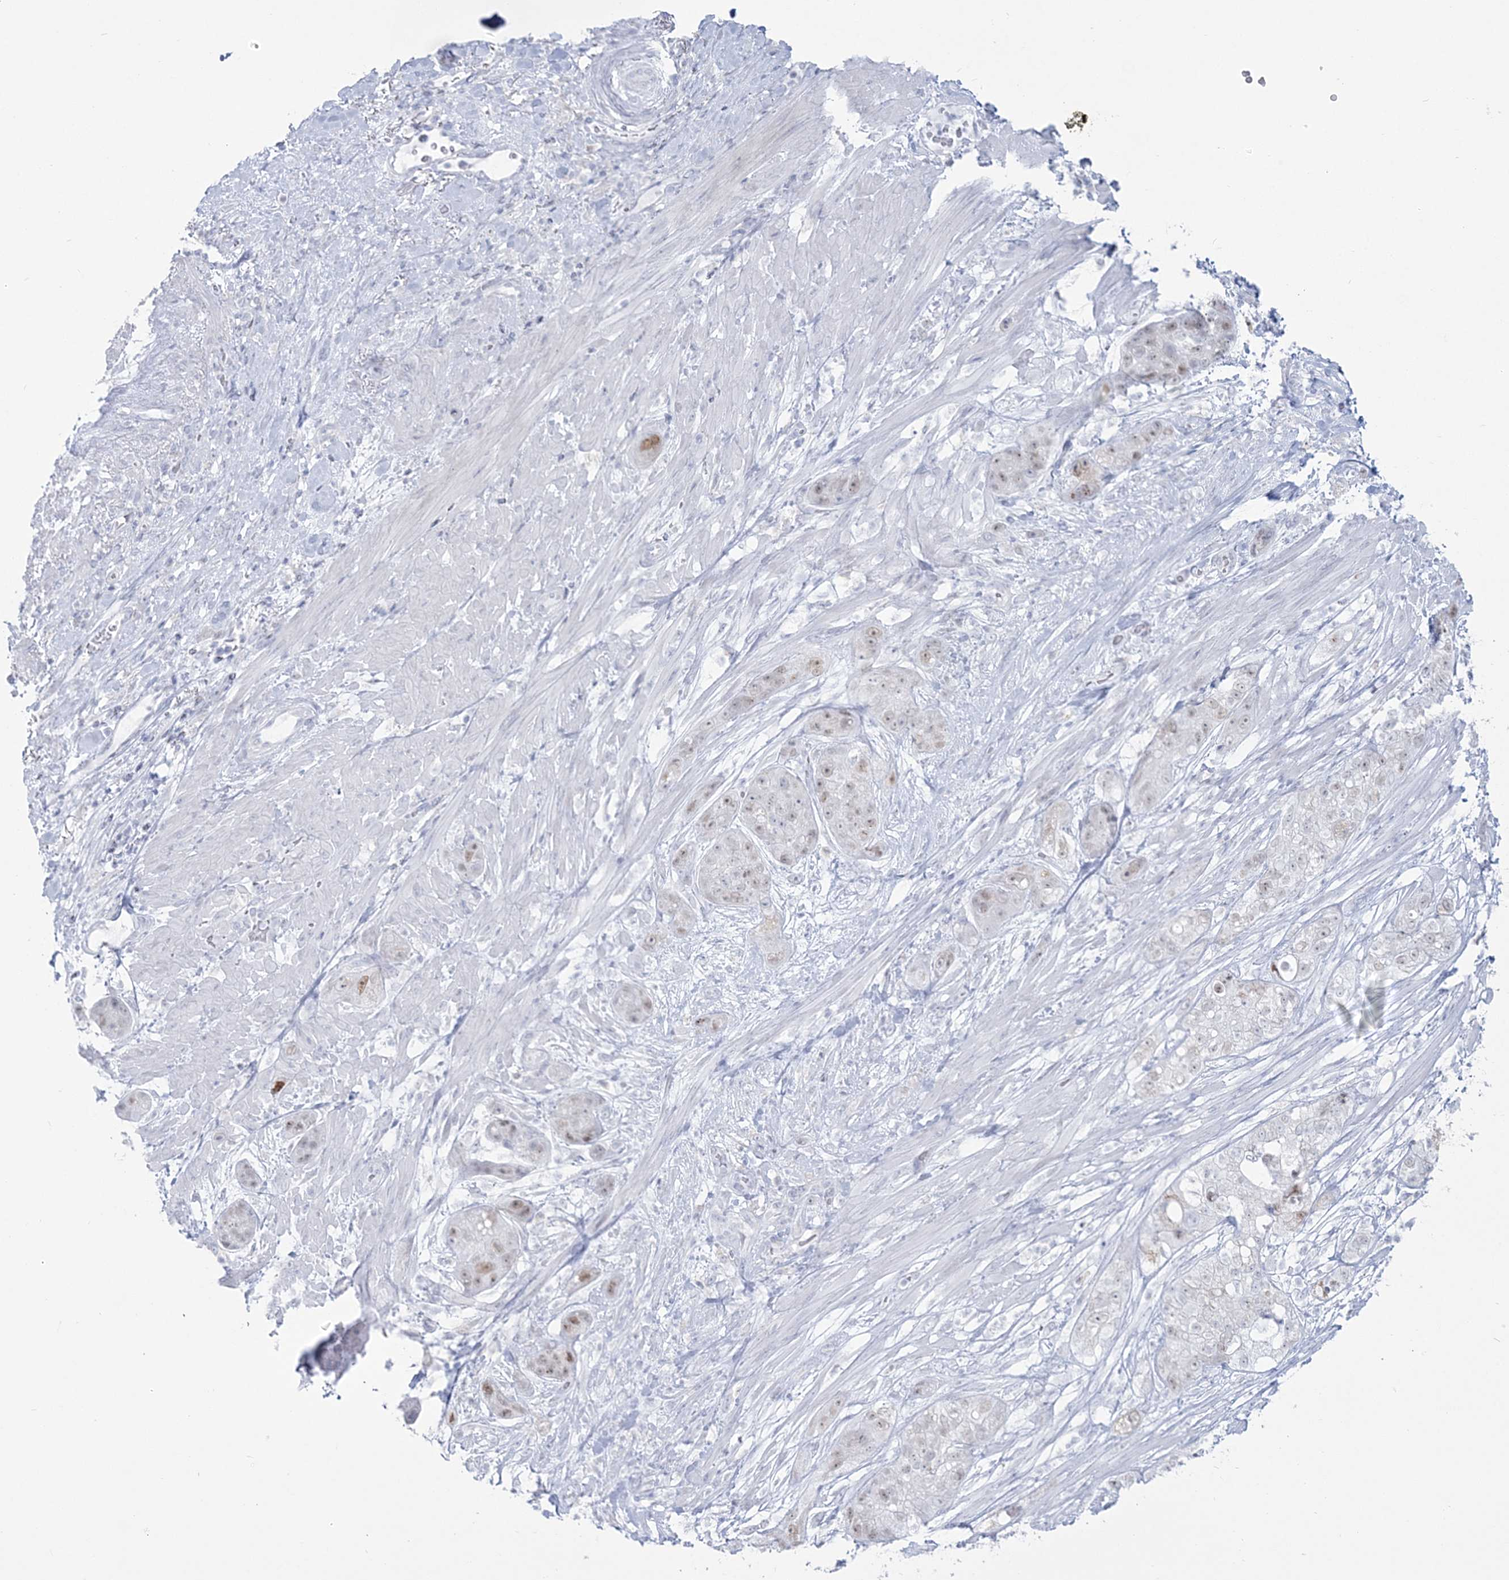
{"staining": {"intensity": "weak", "quantity": "<25%", "location": "nuclear"}, "tissue": "pancreatic cancer", "cell_type": "Tumor cells", "image_type": "cancer", "snomed": [{"axis": "morphology", "description": "Adenocarcinoma, NOS"}, {"axis": "topography", "description": "Pancreas"}], "caption": "A high-resolution micrograph shows immunohistochemistry staining of pancreatic adenocarcinoma, which shows no significant expression in tumor cells.", "gene": "ZNF843", "patient": {"sex": "female", "age": 78}}